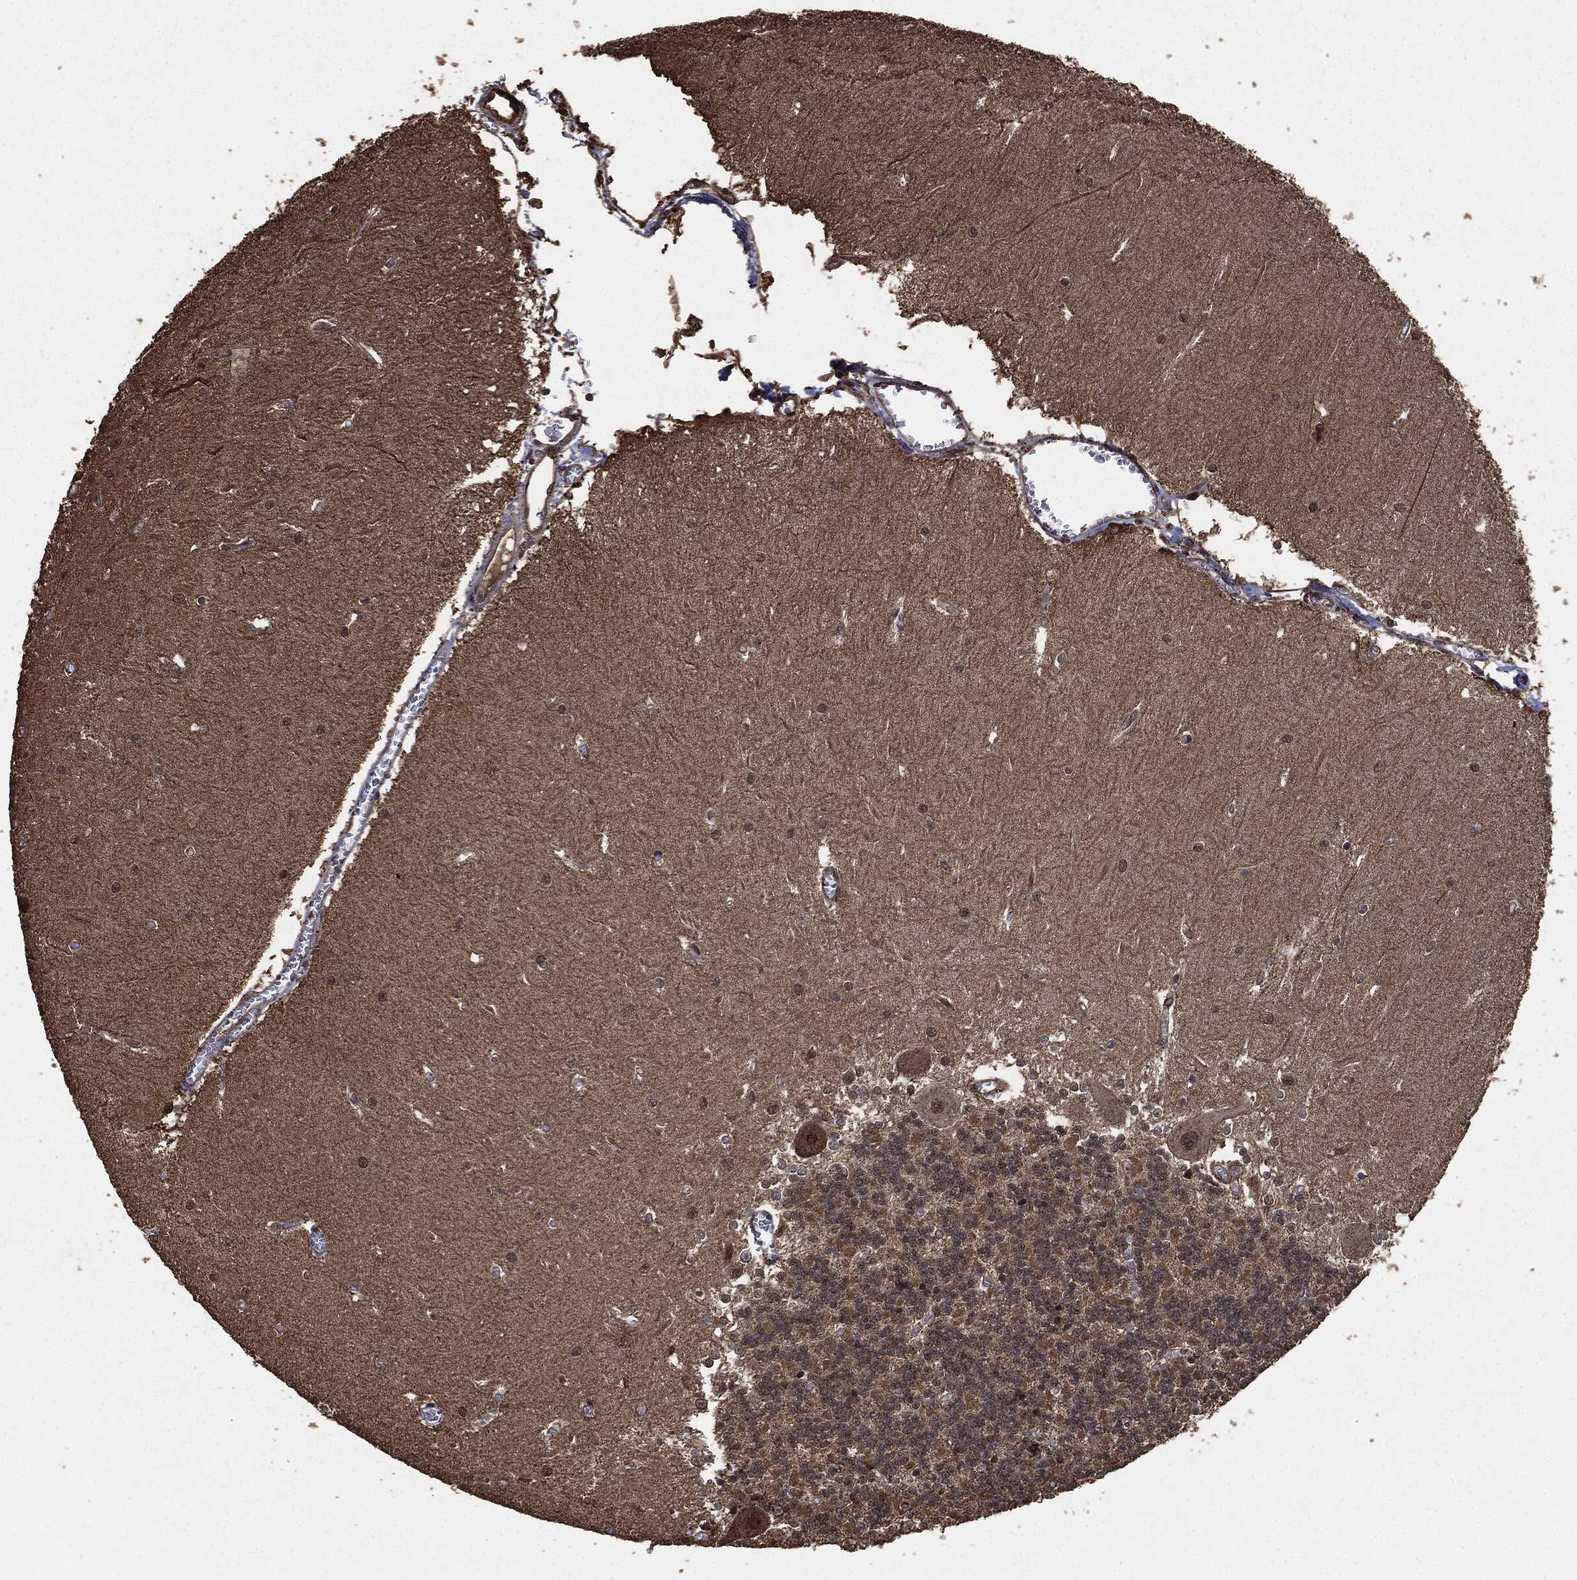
{"staining": {"intensity": "negative", "quantity": "none", "location": "none"}, "tissue": "cerebellum", "cell_type": "Cells in granular layer", "image_type": "normal", "snomed": [{"axis": "morphology", "description": "Normal tissue, NOS"}, {"axis": "topography", "description": "Cerebellum"}], "caption": "A high-resolution histopathology image shows IHC staining of normal cerebellum, which displays no significant staining in cells in granular layer.", "gene": "EGFR", "patient": {"sex": "male", "age": 37}}